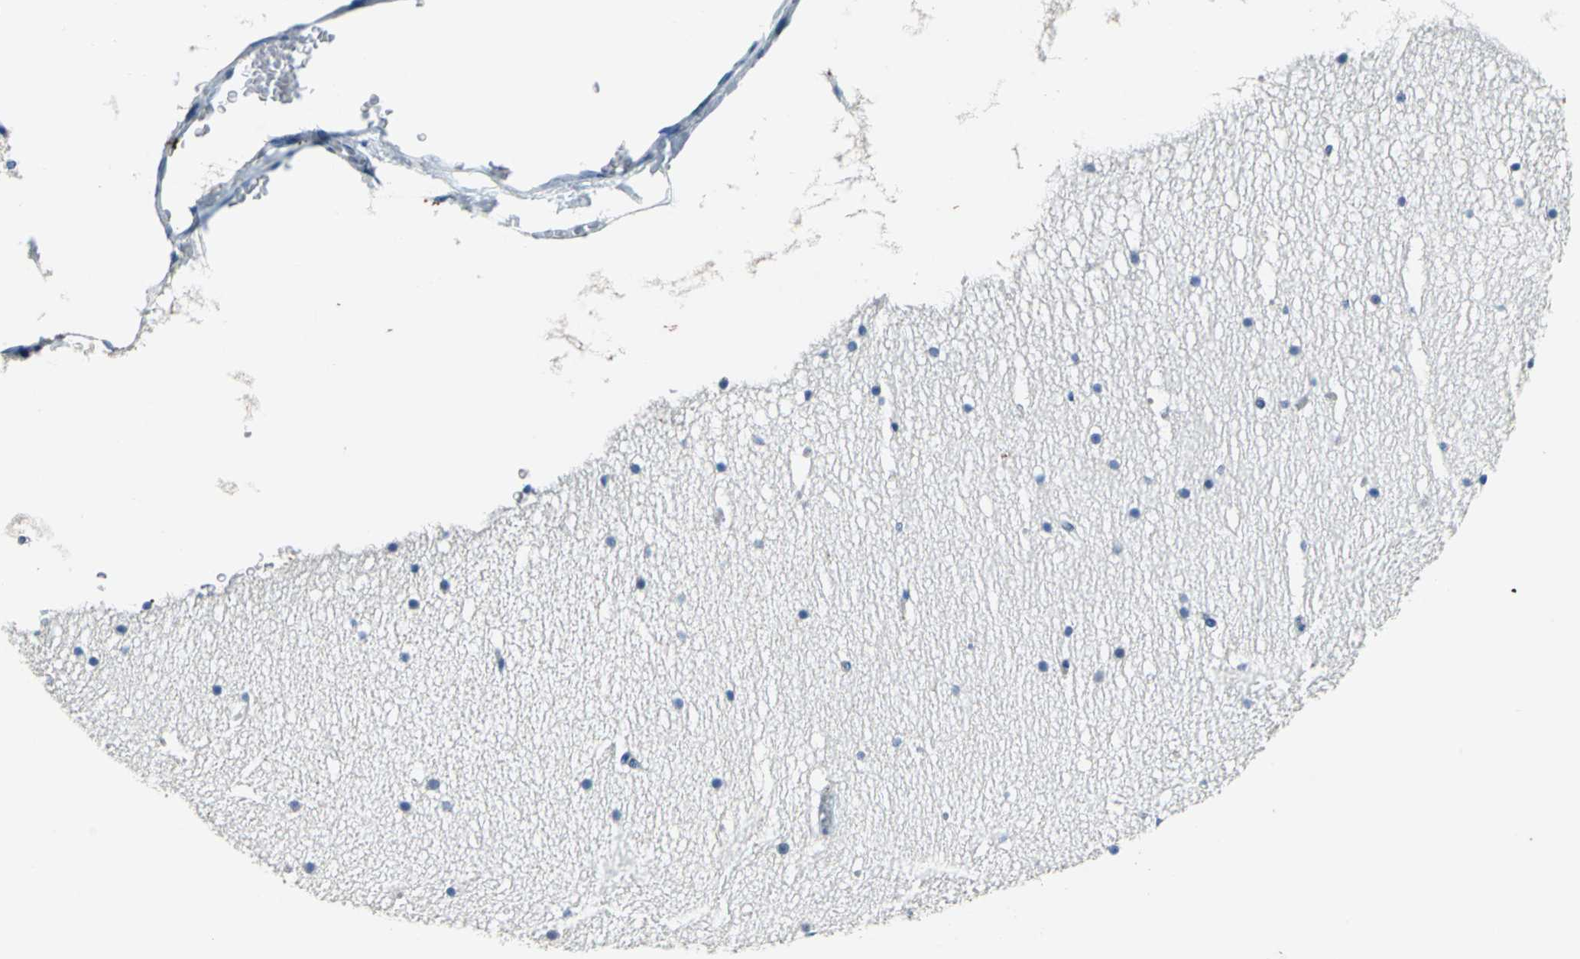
{"staining": {"intensity": "negative", "quantity": "none", "location": "none"}, "tissue": "cerebellum", "cell_type": "Cells in granular layer", "image_type": "normal", "snomed": [{"axis": "morphology", "description": "Normal tissue, NOS"}, {"axis": "topography", "description": "Cerebellum"}], "caption": "This micrograph is of benign cerebellum stained with immunohistochemistry to label a protein in brown with the nuclei are counter-stained blue. There is no staining in cells in granular layer.", "gene": "TEX264", "patient": {"sex": "female", "age": 19}}